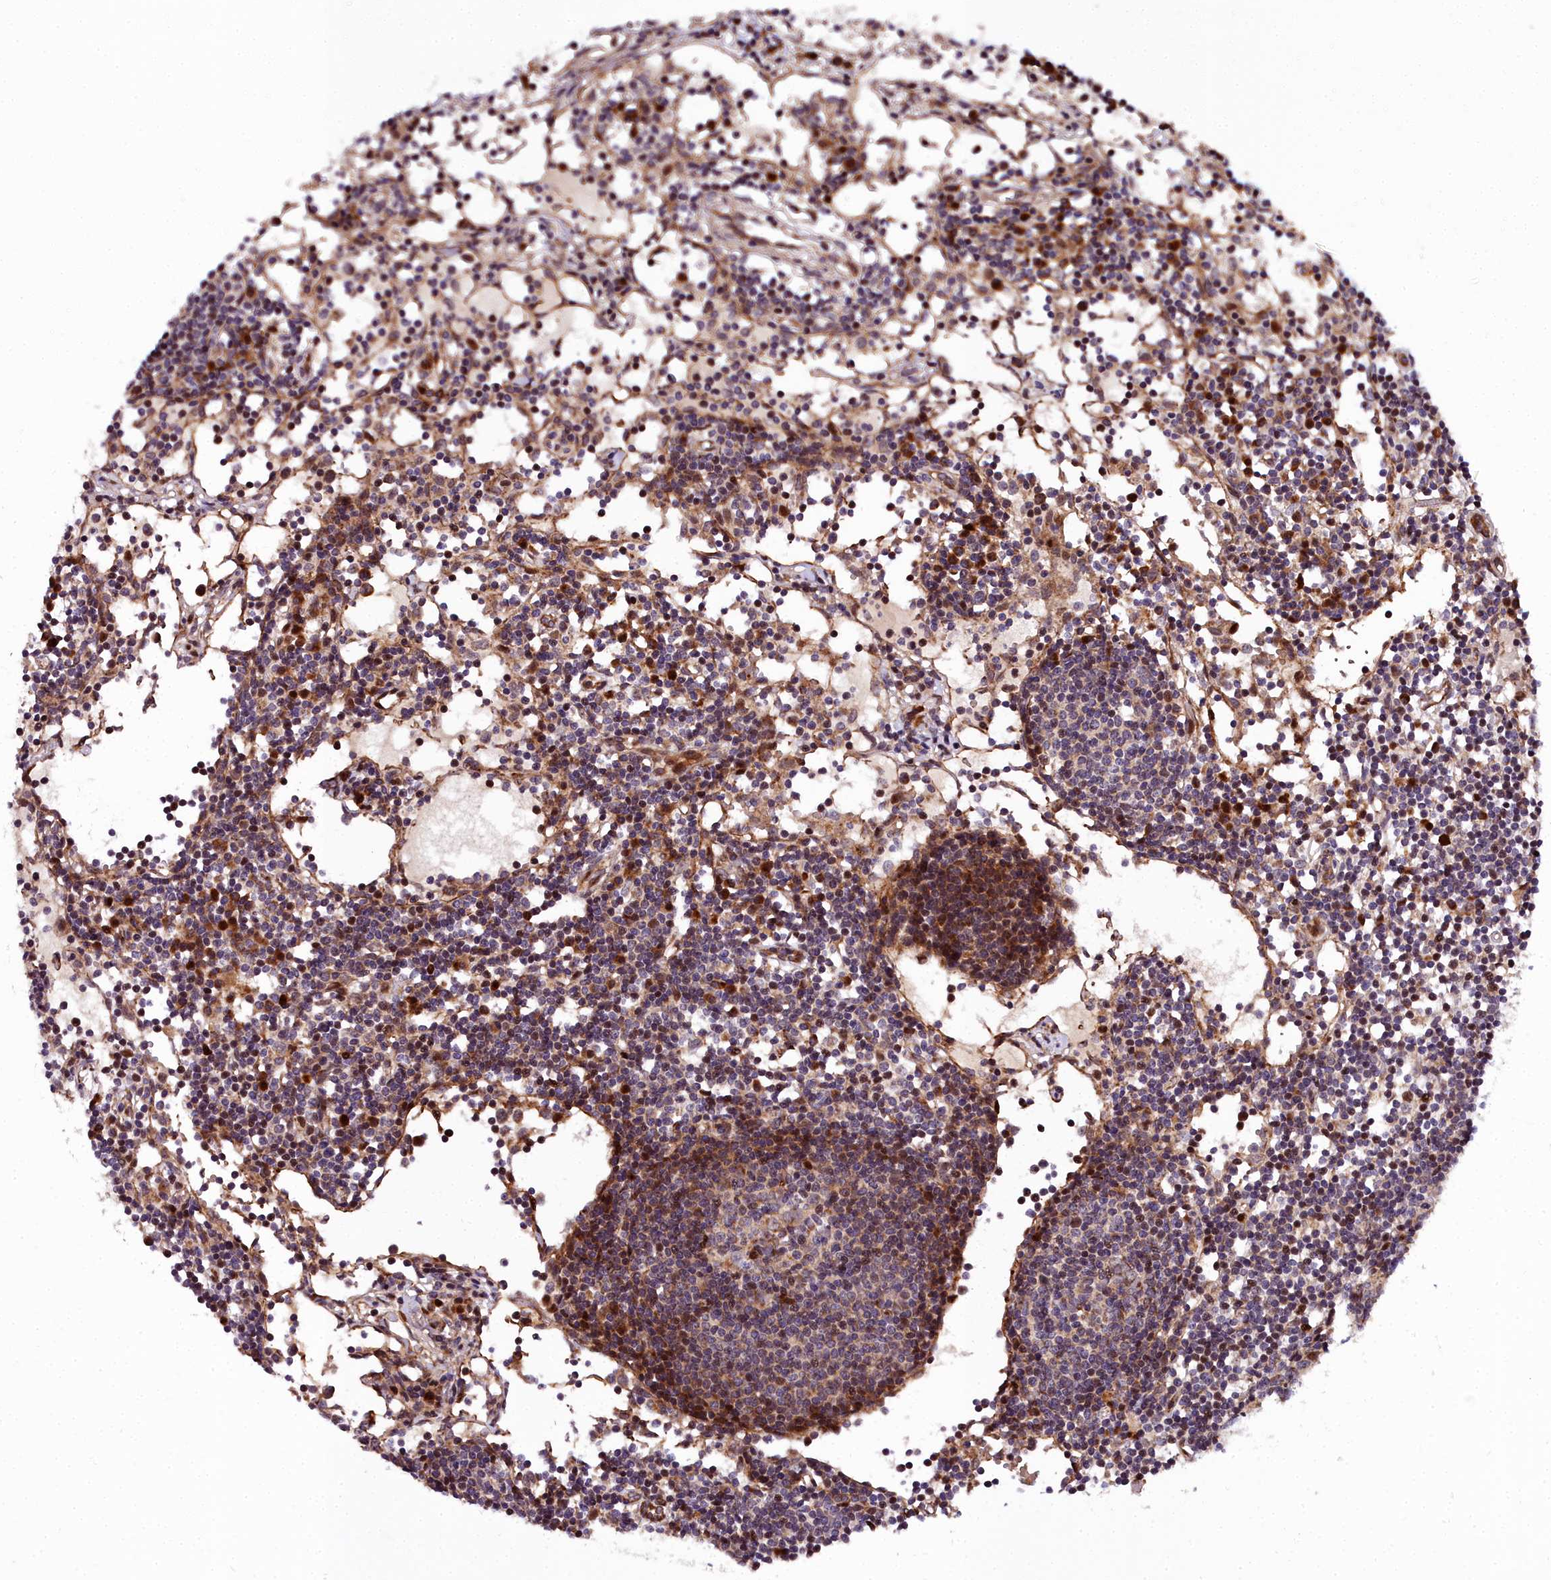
{"staining": {"intensity": "strong", "quantity": "<25%", "location": "cytoplasmic/membranous"}, "tissue": "lymph node", "cell_type": "Germinal center cells", "image_type": "normal", "snomed": [{"axis": "morphology", "description": "Normal tissue, NOS"}, {"axis": "topography", "description": "Lymph node"}], "caption": "Germinal center cells display medium levels of strong cytoplasmic/membranous expression in about <25% of cells in normal human lymph node. (IHC, brightfield microscopy, high magnification).", "gene": "MRPS11", "patient": {"sex": "female", "age": 55}}